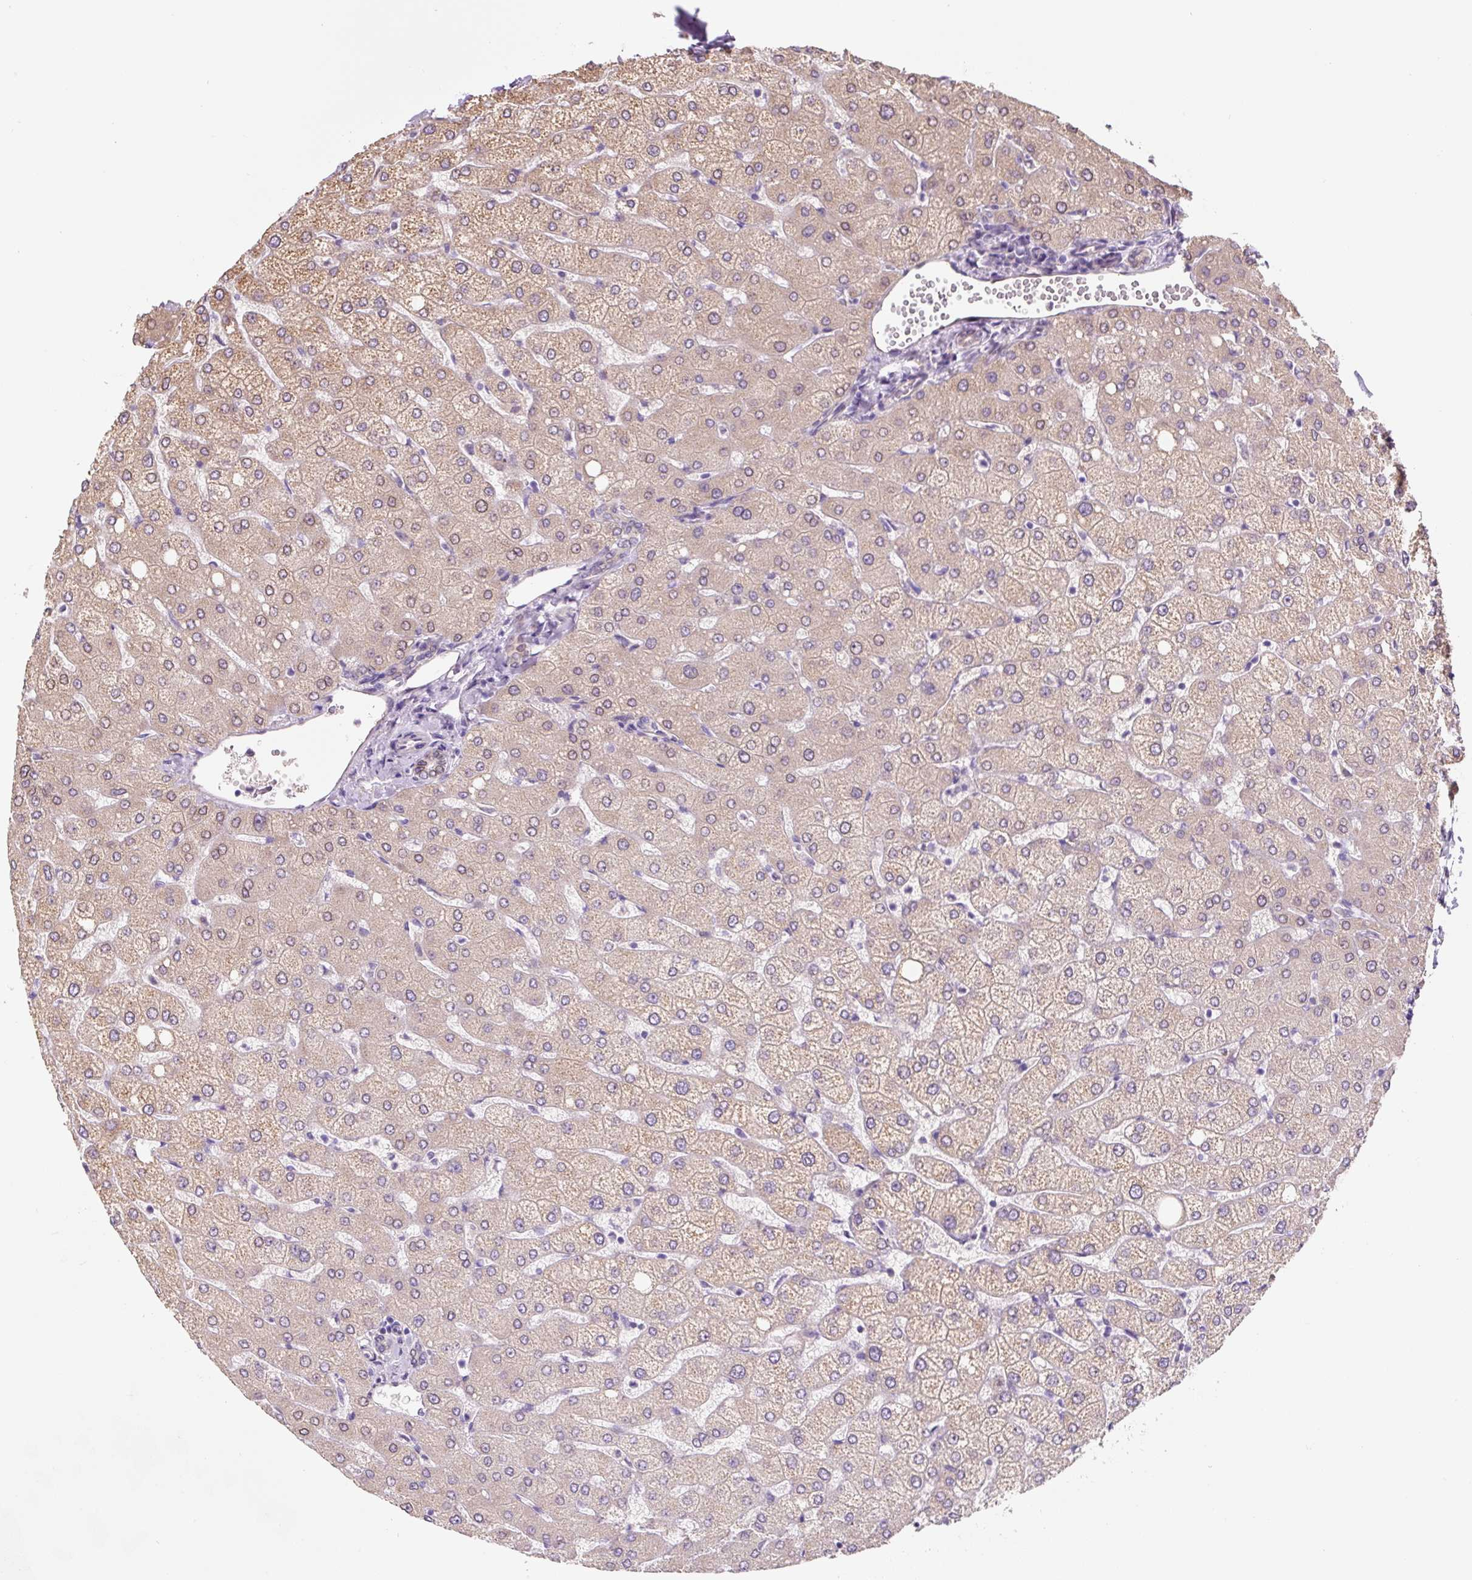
{"staining": {"intensity": "weak", "quantity": ">75%", "location": "nuclear"}, "tissue": "liver", "cell_type": "Cholangiocytes", "image_type": "normal", "snomed": [{"axis": "morphology", "description": "Normal tissue, NOS"}, {"axis": "topography", "description": "Liver"}], "caption": "The micrograph demonstrates immunohistochemical staining of normal liver. There is weak nuclear expression is appreciated in approximately >75% of cholangiocytes.", "gene": "ASRGL1", "patient": {"sex": "female", "age": 54}}